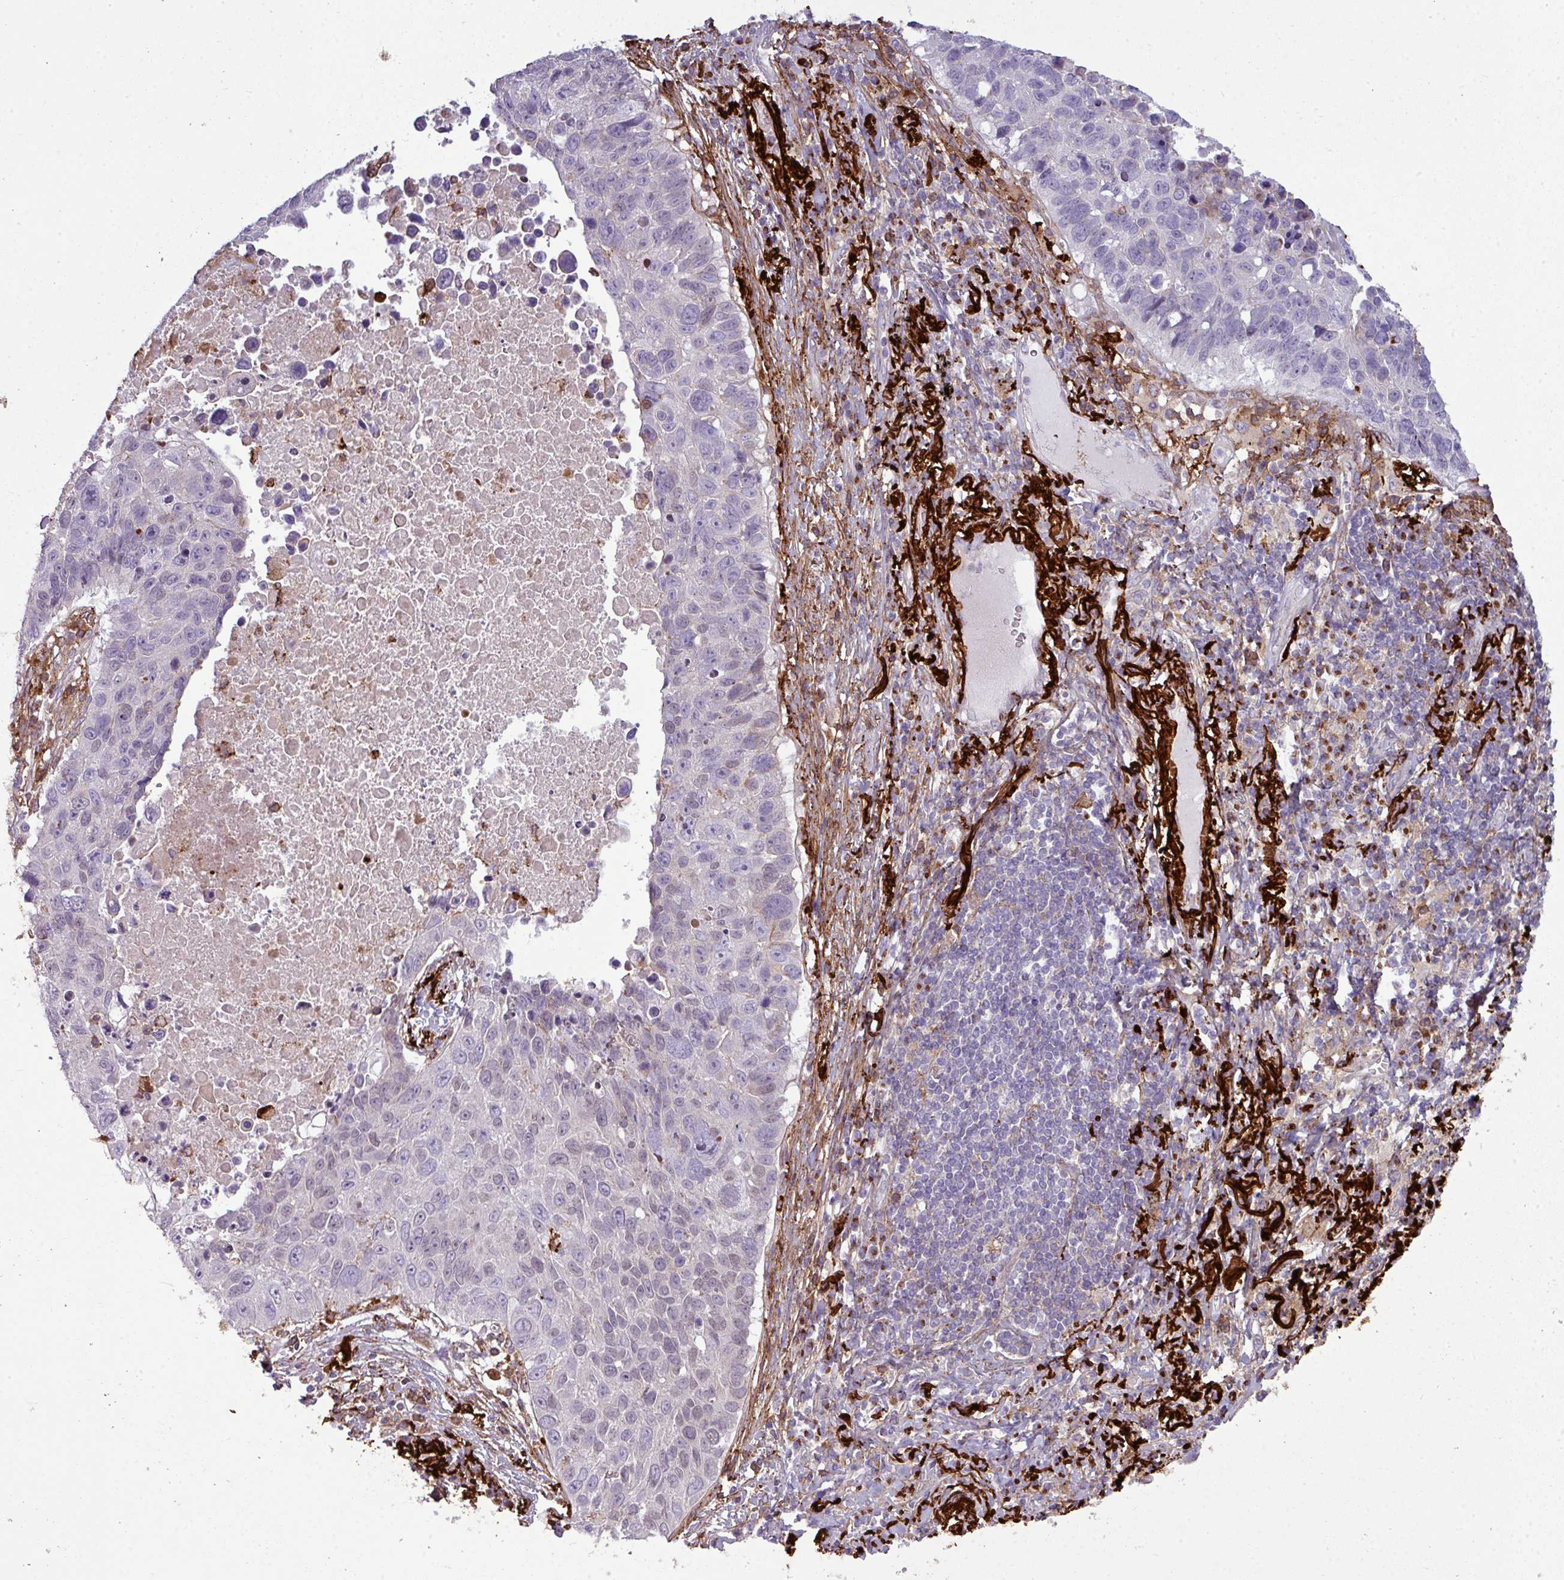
{"staining": {"intensity": "negative", "quantity": "none", "location": "none"}, "tissue": "lung cancer", "cell_type": "Tumor cells", "image_type": "cancer", "snomed": [{"axis": "morphology", "description": "Squamous cell carcinoma, NOS"}, {"axis": "topography", "description": "Lung"}], "caption": "The immunohistochemistry micrograph has no significant staining in tumor cells of squamous cell carcinoma (lung) tissue.", "gene": "COL8A1", "patient": {"sex": "male", "age": 66}}